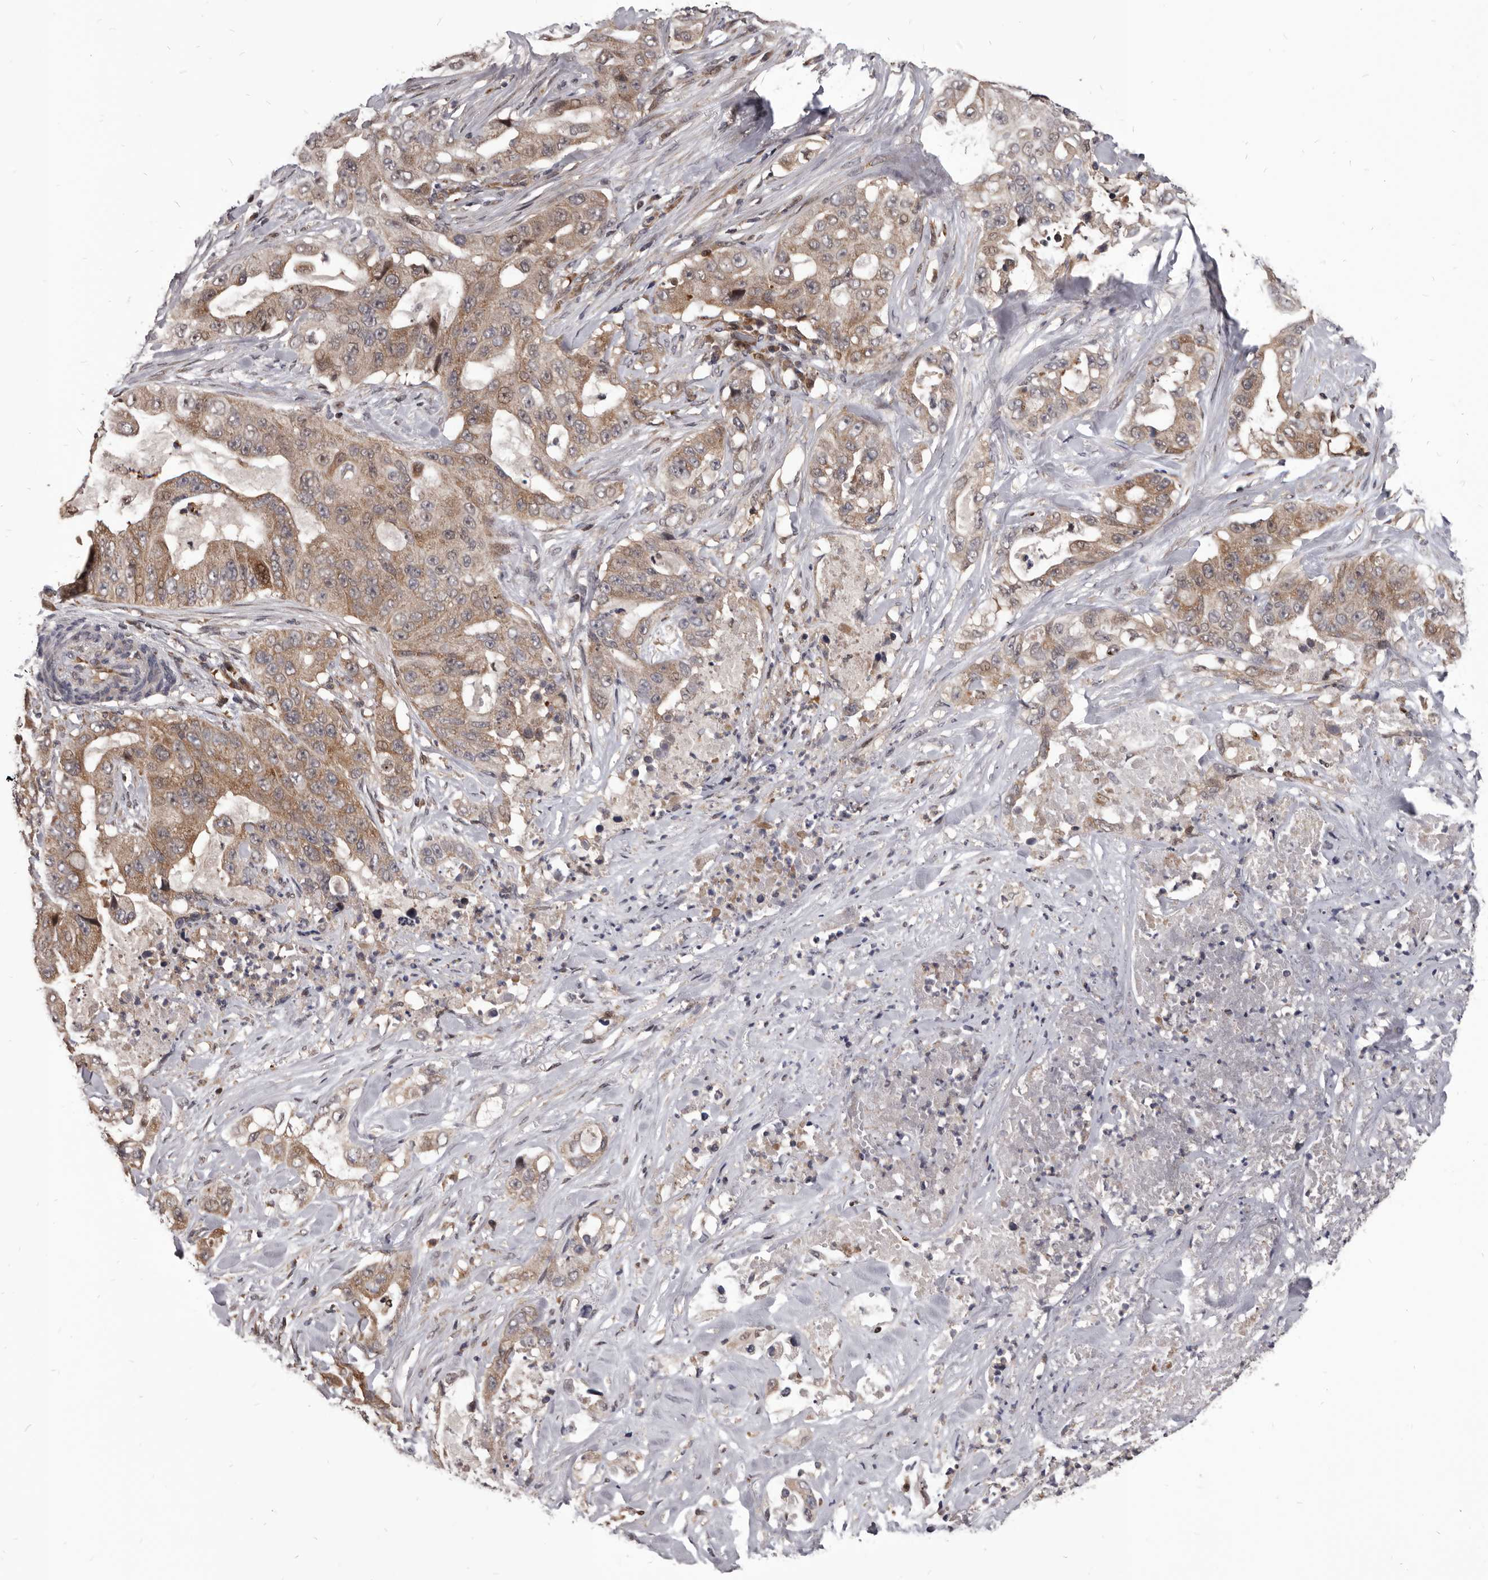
{"staining": {"intensity": "moderate", "quantity": ">75%", "location": "cytoplasmic/membranous"}, "tissue": "lung cancer", "cell_type": "Tumor cells", "image_type": "cancer", "snomed": [{"axis": "morphology", "description": "Adenocarcinoma, NOS"}, {"axis": "topography", "description": "Lung"}], "caption": "Protein analysis of lung cancer tissue displays moderate cytoplasmic/membranous expression in approximately >75% of tumor cells.", "gene": "MAP3K14", "patient": {"sex": "female", "age": 51}}